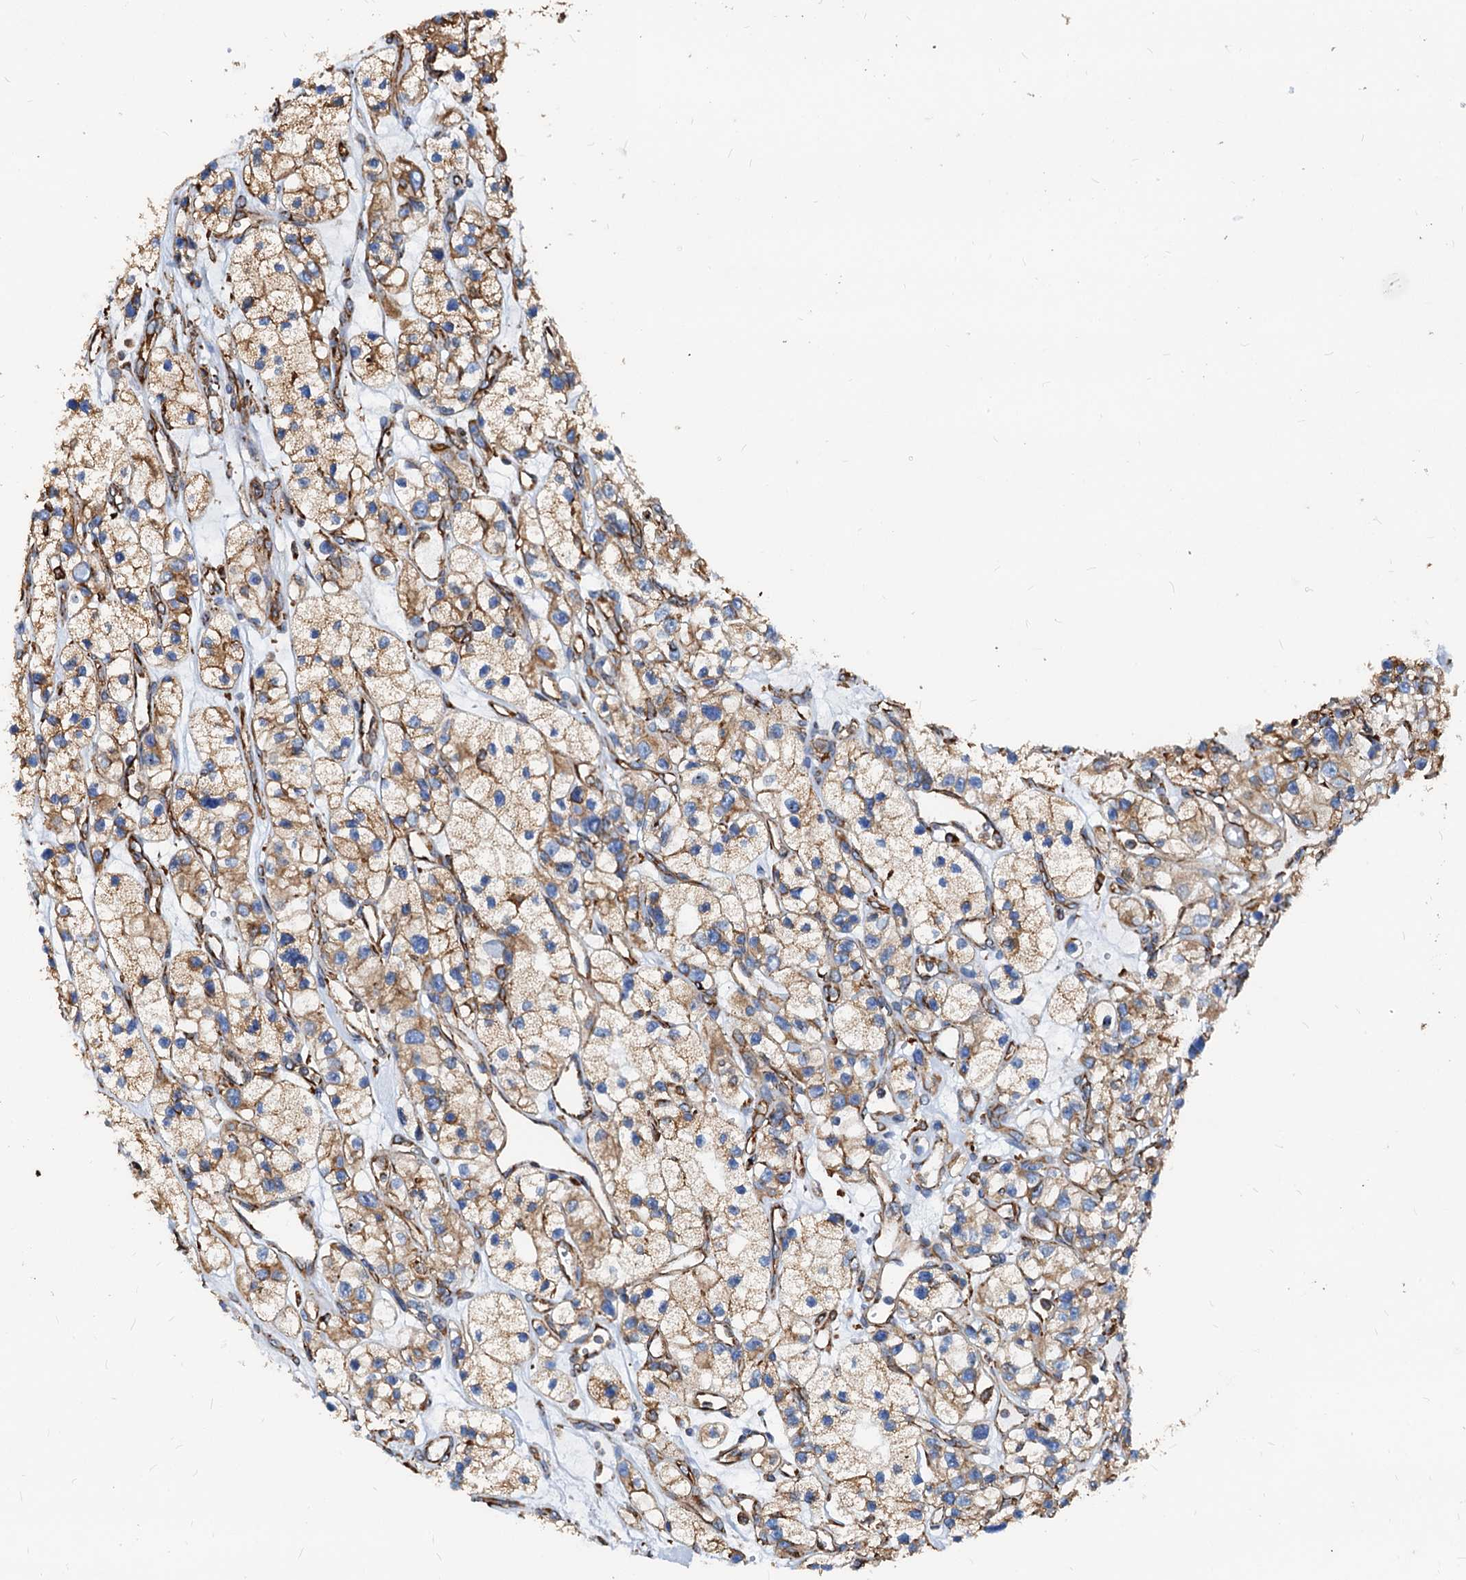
{"staining": {"intensity": "moderate", "quantity": ">75%", "location": "cytoplasmic/membranous"}, "tissue": "renal cancer", "cell_type": "Tumor cells", "image_type": "cancer", "snomed": [{"axis": "morphology", "description": "Adenocarcinoma, NOS"}, {"axis": "topography", "description": "Kidney"}], "caption": "Protein staining exhibits moderate cytoplasmic/membranous positivity in approximately >75% of tumor cells in renal adenocarcinoma.", "gene": "HSPA5", "patient": {"sex": "female", "age": 57}}